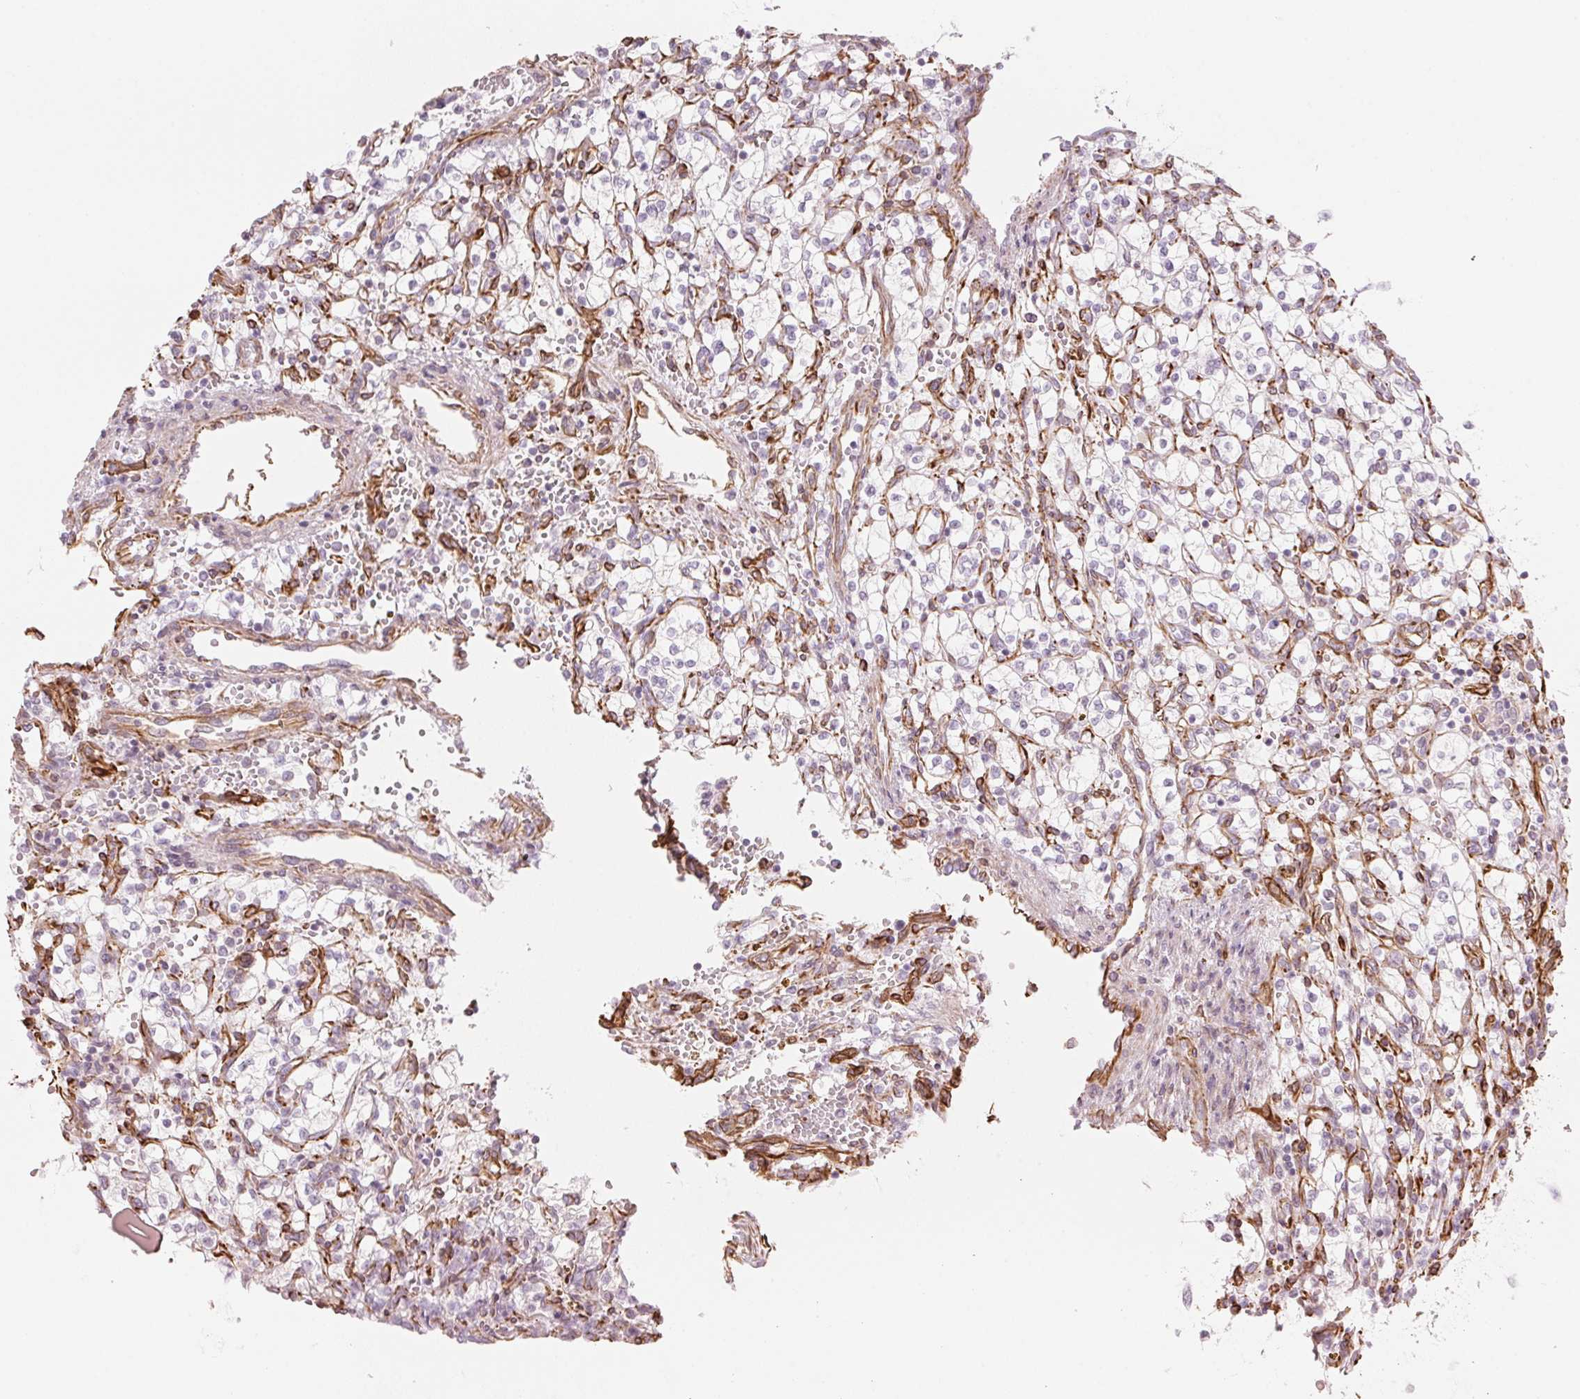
{"staining": {"intensity": "negative", "quantity": "none", "location": "none"}, "tissue": "renal cancer", "cell_type": "Tumor cells", "image_type": "cancer", "snomed": [{"axis": "morphology", "description": "Adenocarcinoma, NOS"}, {"axis": "topography", "description": "Kidney"}], "caption": "Immunohistochemical staining of adenocarcinoma (renal) displays no significant expression in tumor cells. (DAB (3,3'-diaminobenzidine) IHC, high magnification).", "gene": "CLPS", "patient": {"sex": "female", "age": 64}}